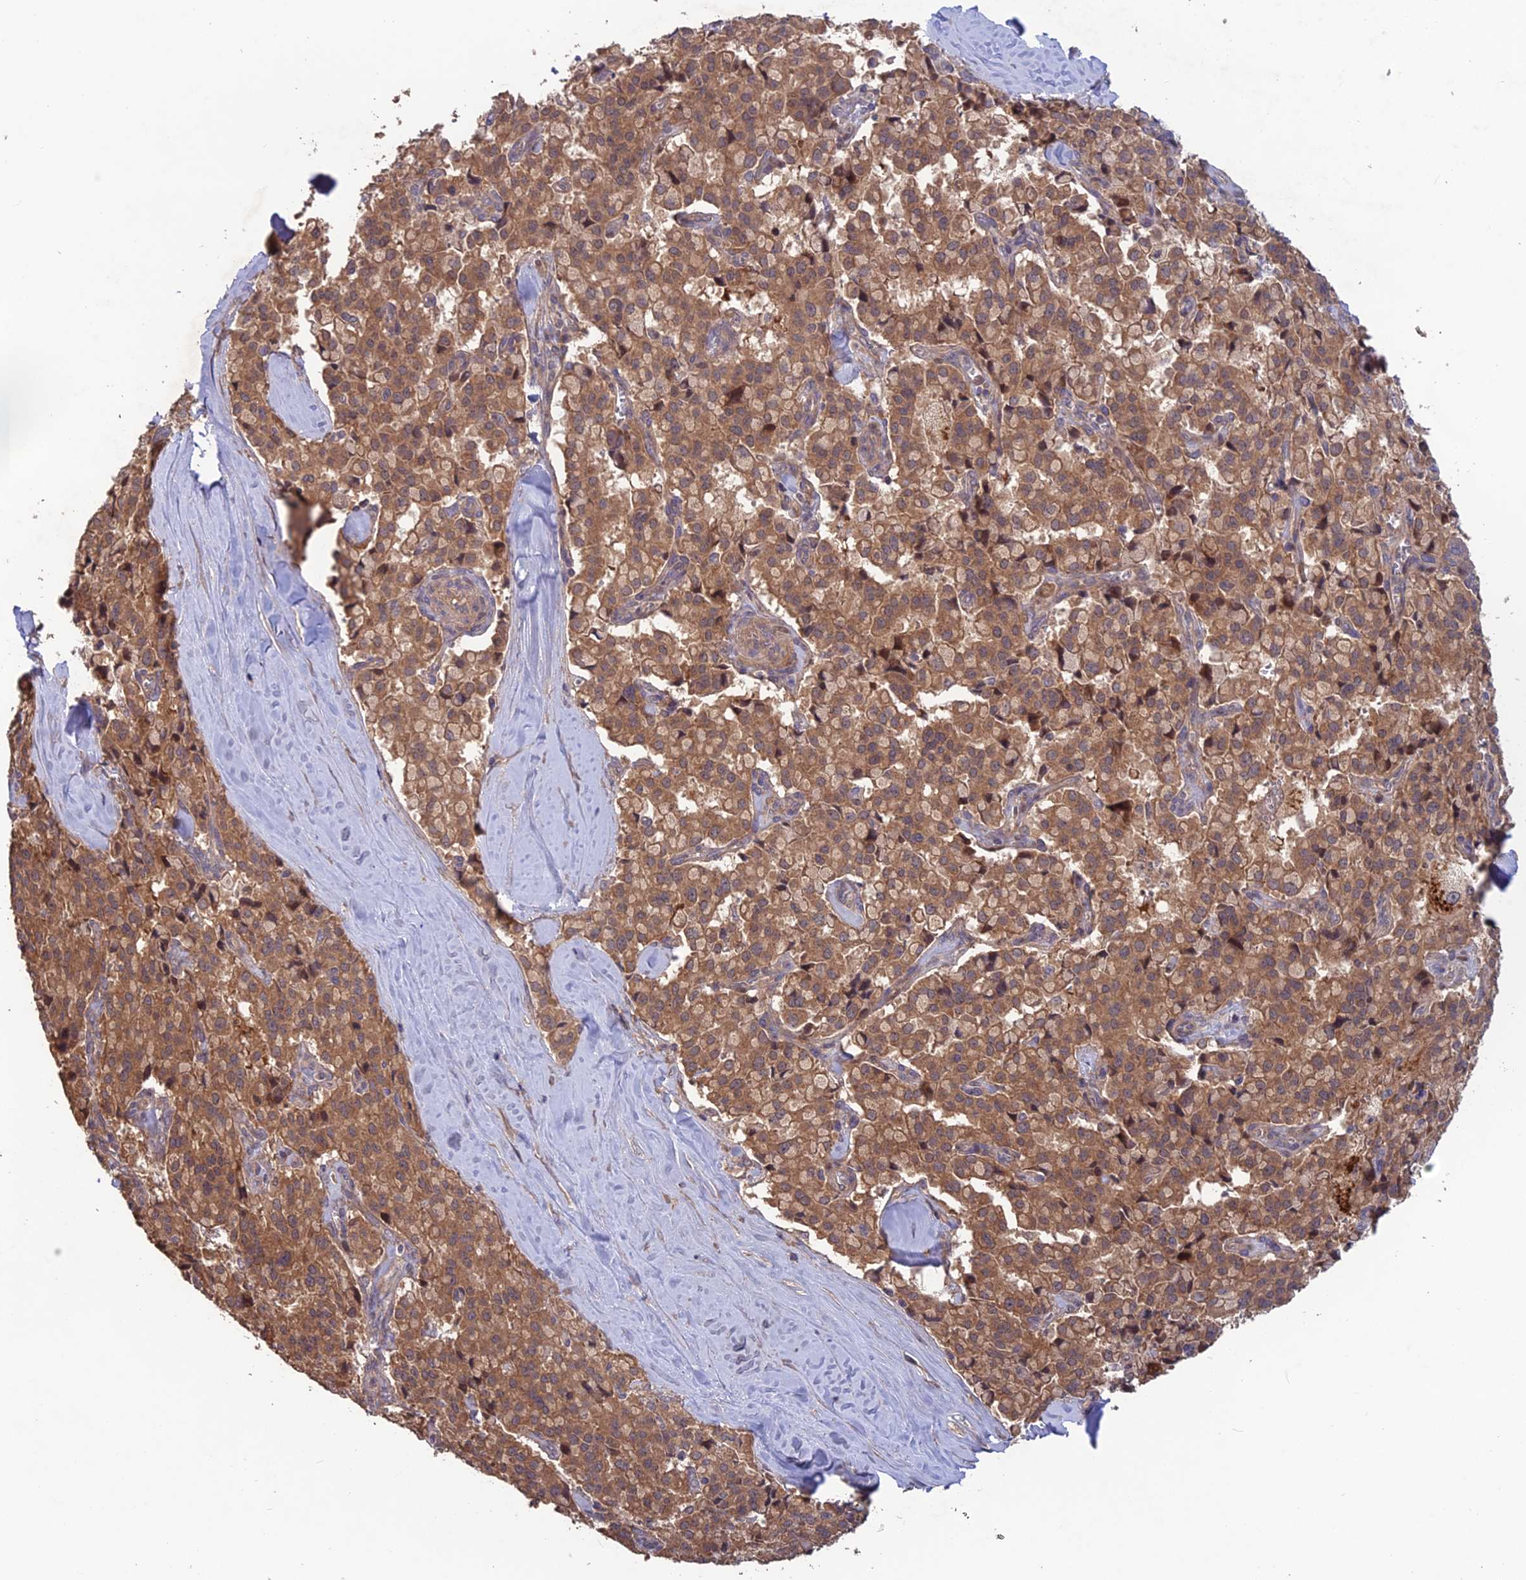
{"staining": {"intensity": "moderate", "quantity": ">75%", "location": "cytoplasmic/membranous"}, "tissue": "pancreatic cancer", "cell_type": "Tumor cells", "image_type": "cancer", "snomed": [{"axis": "morphology", "description": "Adenocarcinoma, NOS"}, {"axis": "topography", "description": "Pancreas"}], "caption": "This micrograph demonstrates IHC staining of pancreatic cancer, with medium moderate cytoplasmic/membranous expression in about >75% of tumor cells.", "gene": "SHISA5", "patient": {"sex": "male", "age": 65}}